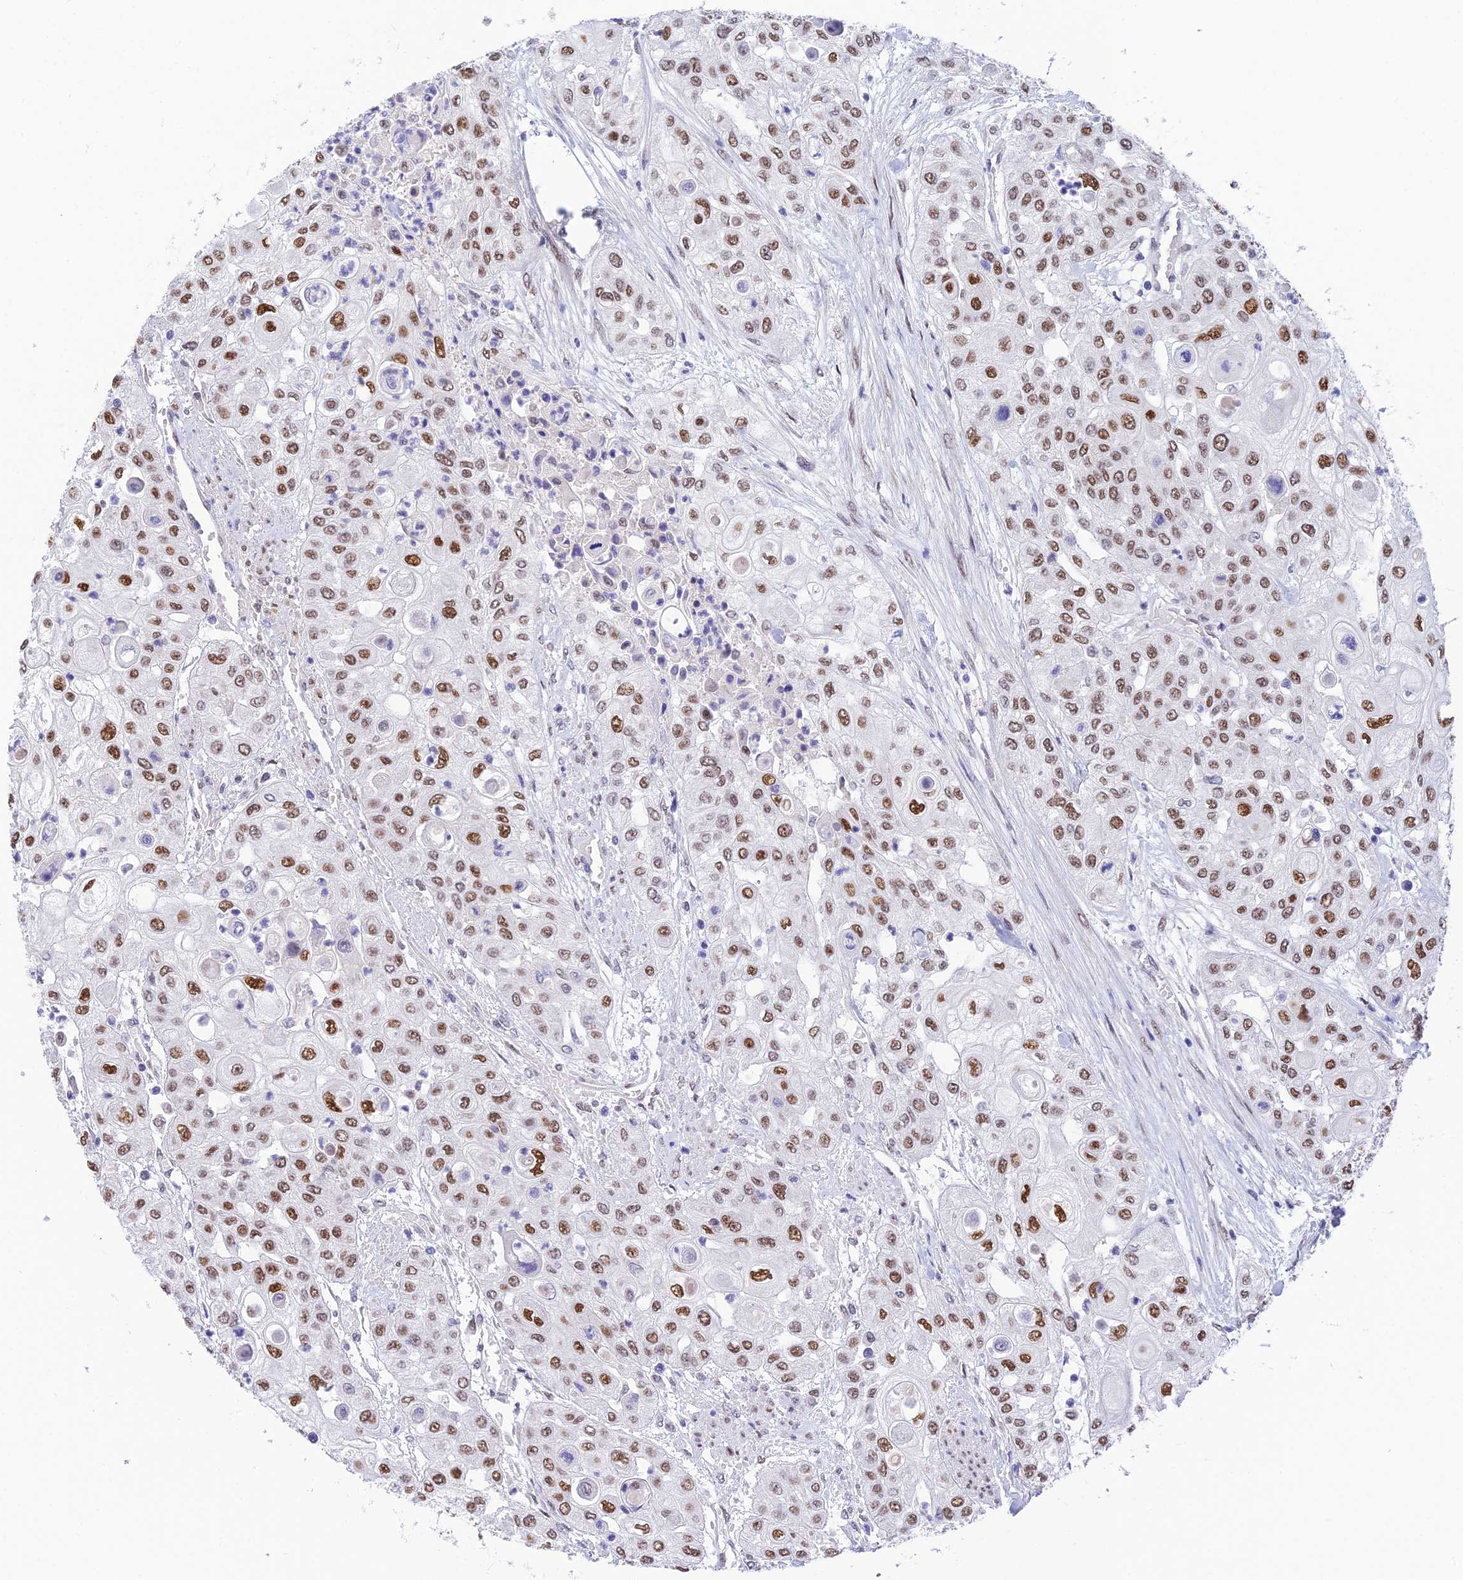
{"staining": {"intensity": "moderate", "quantity": ">75%", "location": "nuclear"}, "tissue": "urothelial cancer", "cell_type": "Tumor cells", "image_type": "cancer", "snomed": [{"axis": "morphology", "description": "Urothelial carcinoma, High grade"}, {"axis": "topography", "description": "Urinary bladder"}], "caption": "Protein staining demonstrates moderate nuclear positivity in approximately >75% of tumor cells in high-grade urothelial carcinoma.", "gene": "CLK4", "patient": {"sex": "female", "age": 79}}